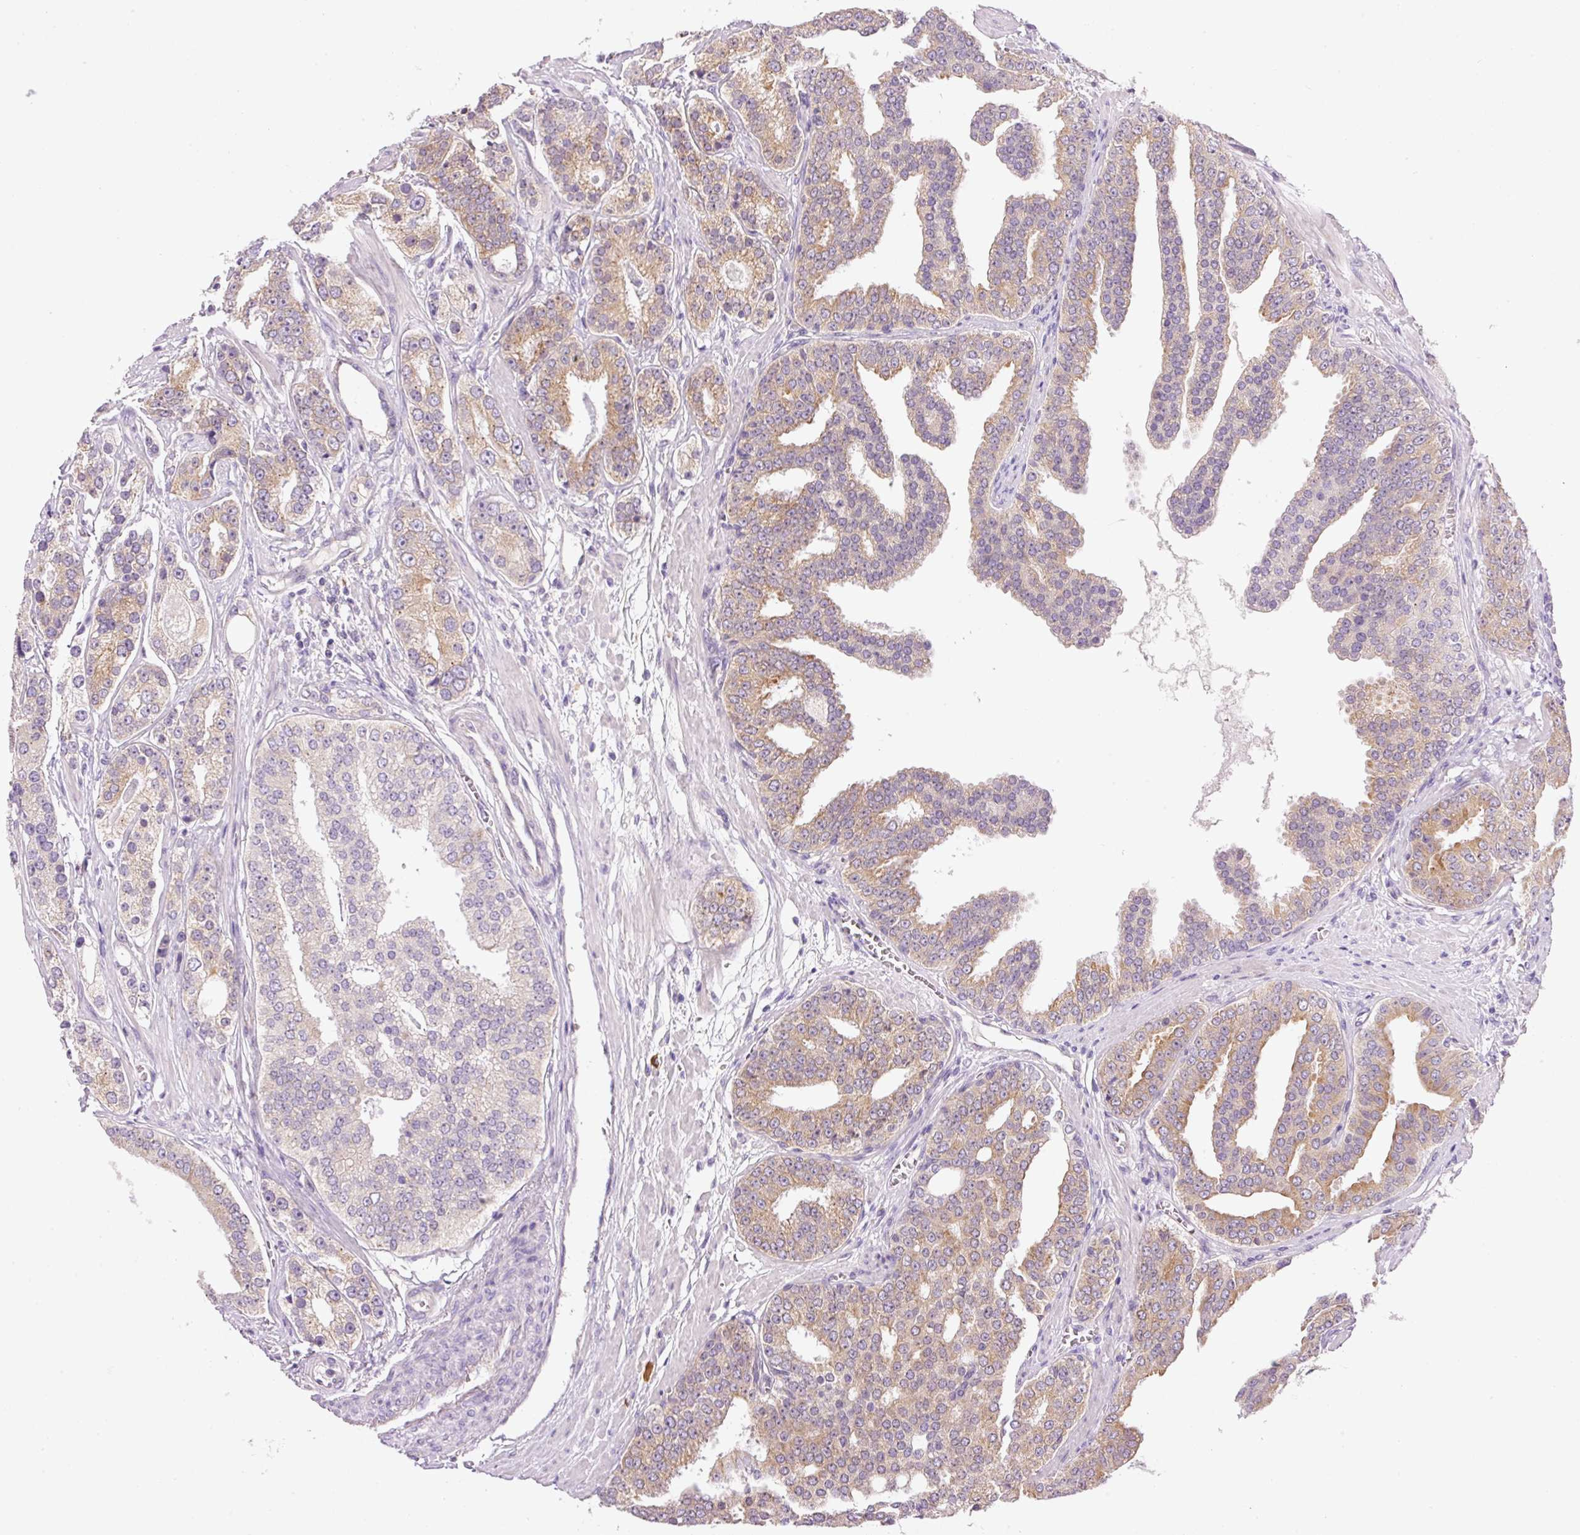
{"staining": {"intensity": "moderate", "quantity": "25%-75%", "location": "cytoplasmic/membranous"}, "tissue": "prostate cancer", "cell_type": "Tumor cells", "image_type": "cancer", "snomed": [{"axis": "morphology", "description": "Adenocarcinoma, High grade"}, {"axis": "topography", "description": "Prostate"}], "caption": "Immunohistochemistry (IHC) of human prostate cancer (high-grade adenocarcinoma) displays medium levels of moderate cytoplasmic/membranous positivity in about 25%-75% of tumor cells. The protein of interest is stained brown, and the nuclei are stained in blue (DAB IHC with brightfield microscopy, high magnification).", "gene": "PNPLA5", "patient": {"sex": "male", "age": 71}}